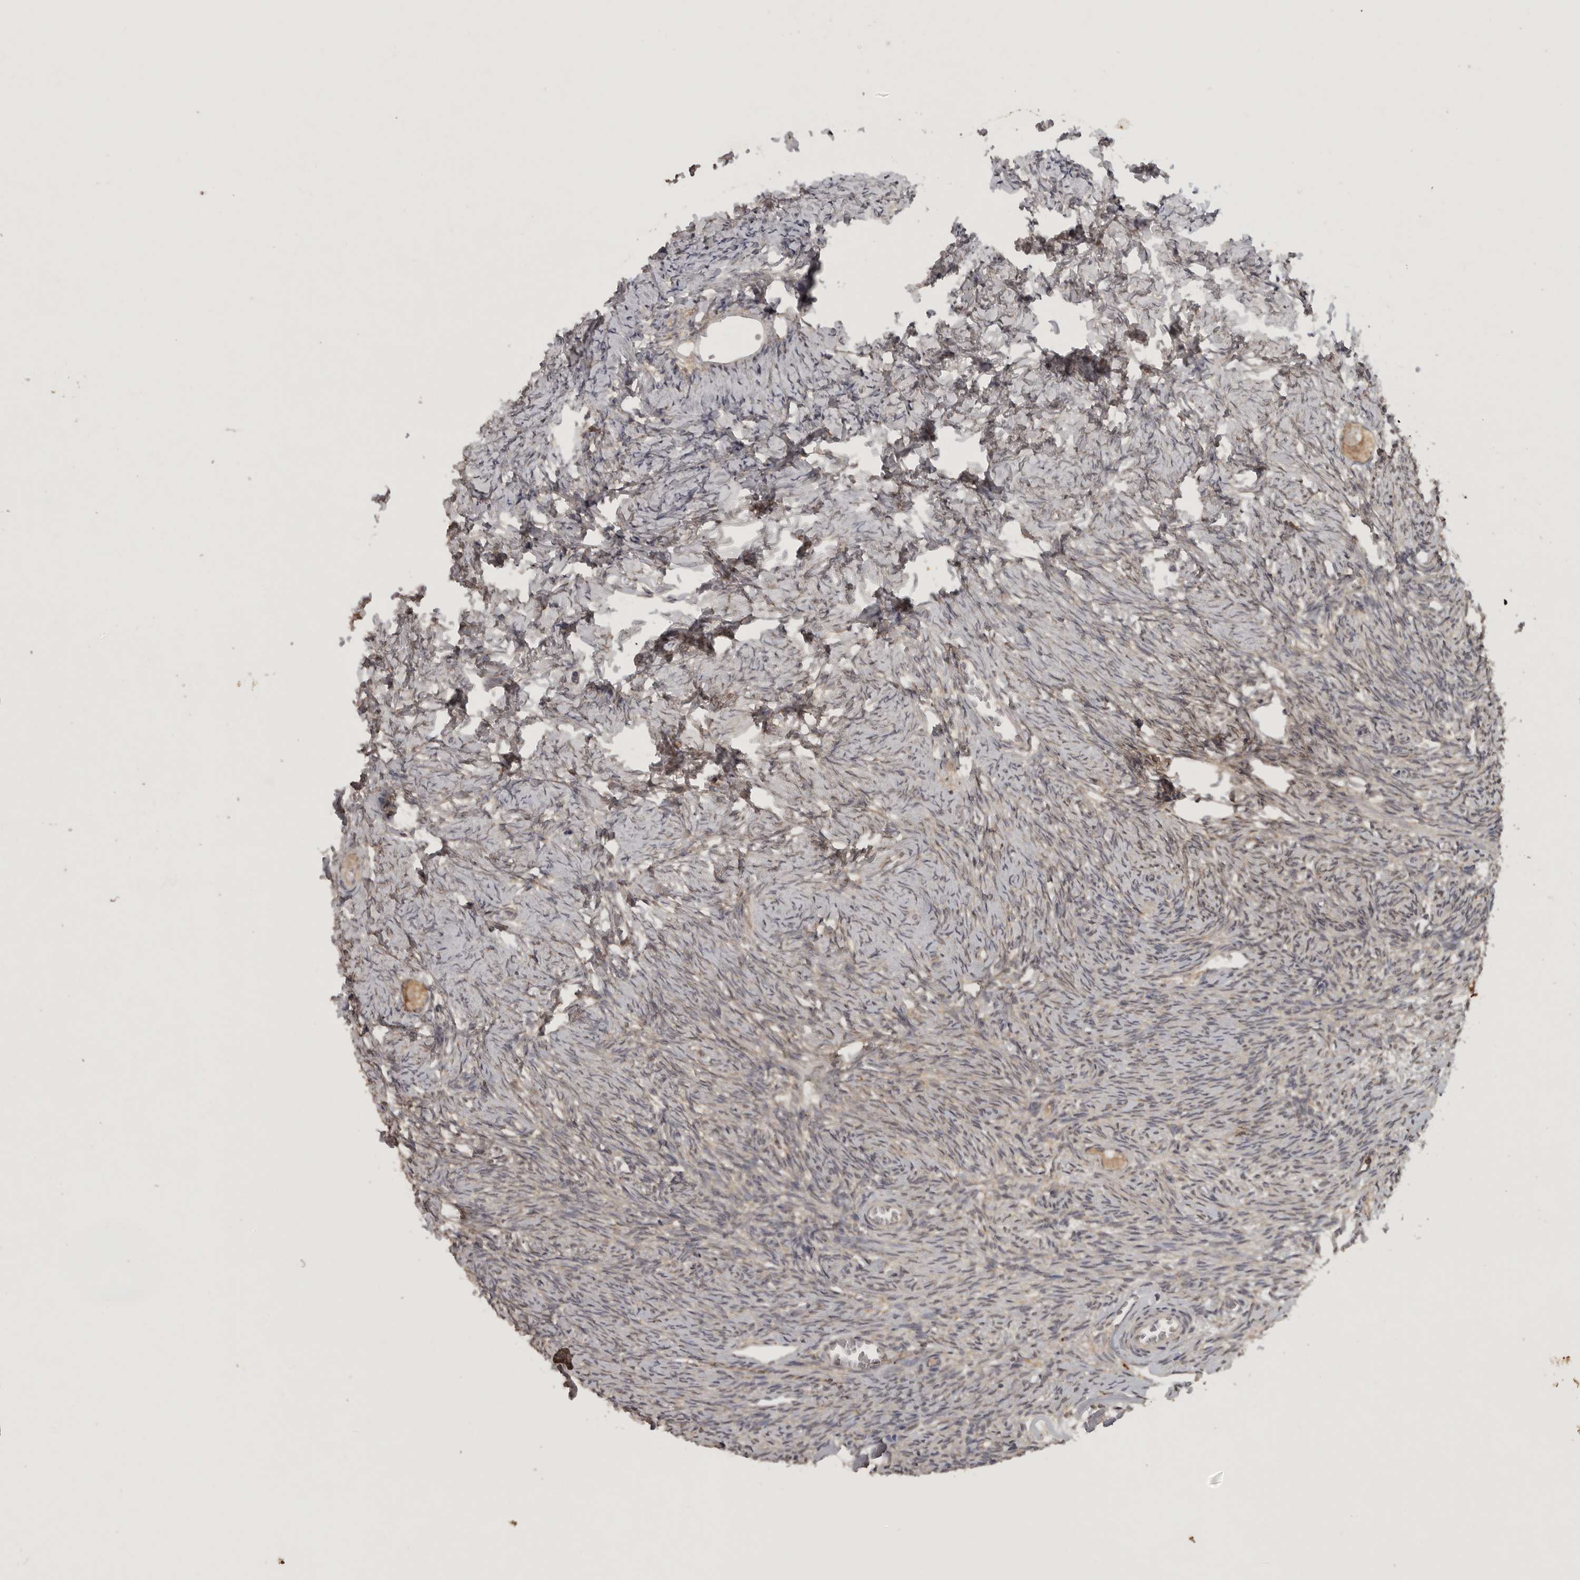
{"staining": {"intensity": "weak", "quantity": ">75%", "location": "cytoplasmic/membranous"}, "tissue": "ovary", "cell_type": "Follicle cells", "image_type": "normal", "snomed": [{"axis": "morphology", "description": "Normal tissue, NOS"}, {"axis": "topography", "description": "Ovary"}], "caption": "Ovary stained with immunohistochemistry shows weak cytoplasmic/membranous positivity in approximately >75% of follicle cells.", "gene": "ADAMTS4", "patient": {"sex": "female", "age": 27}}